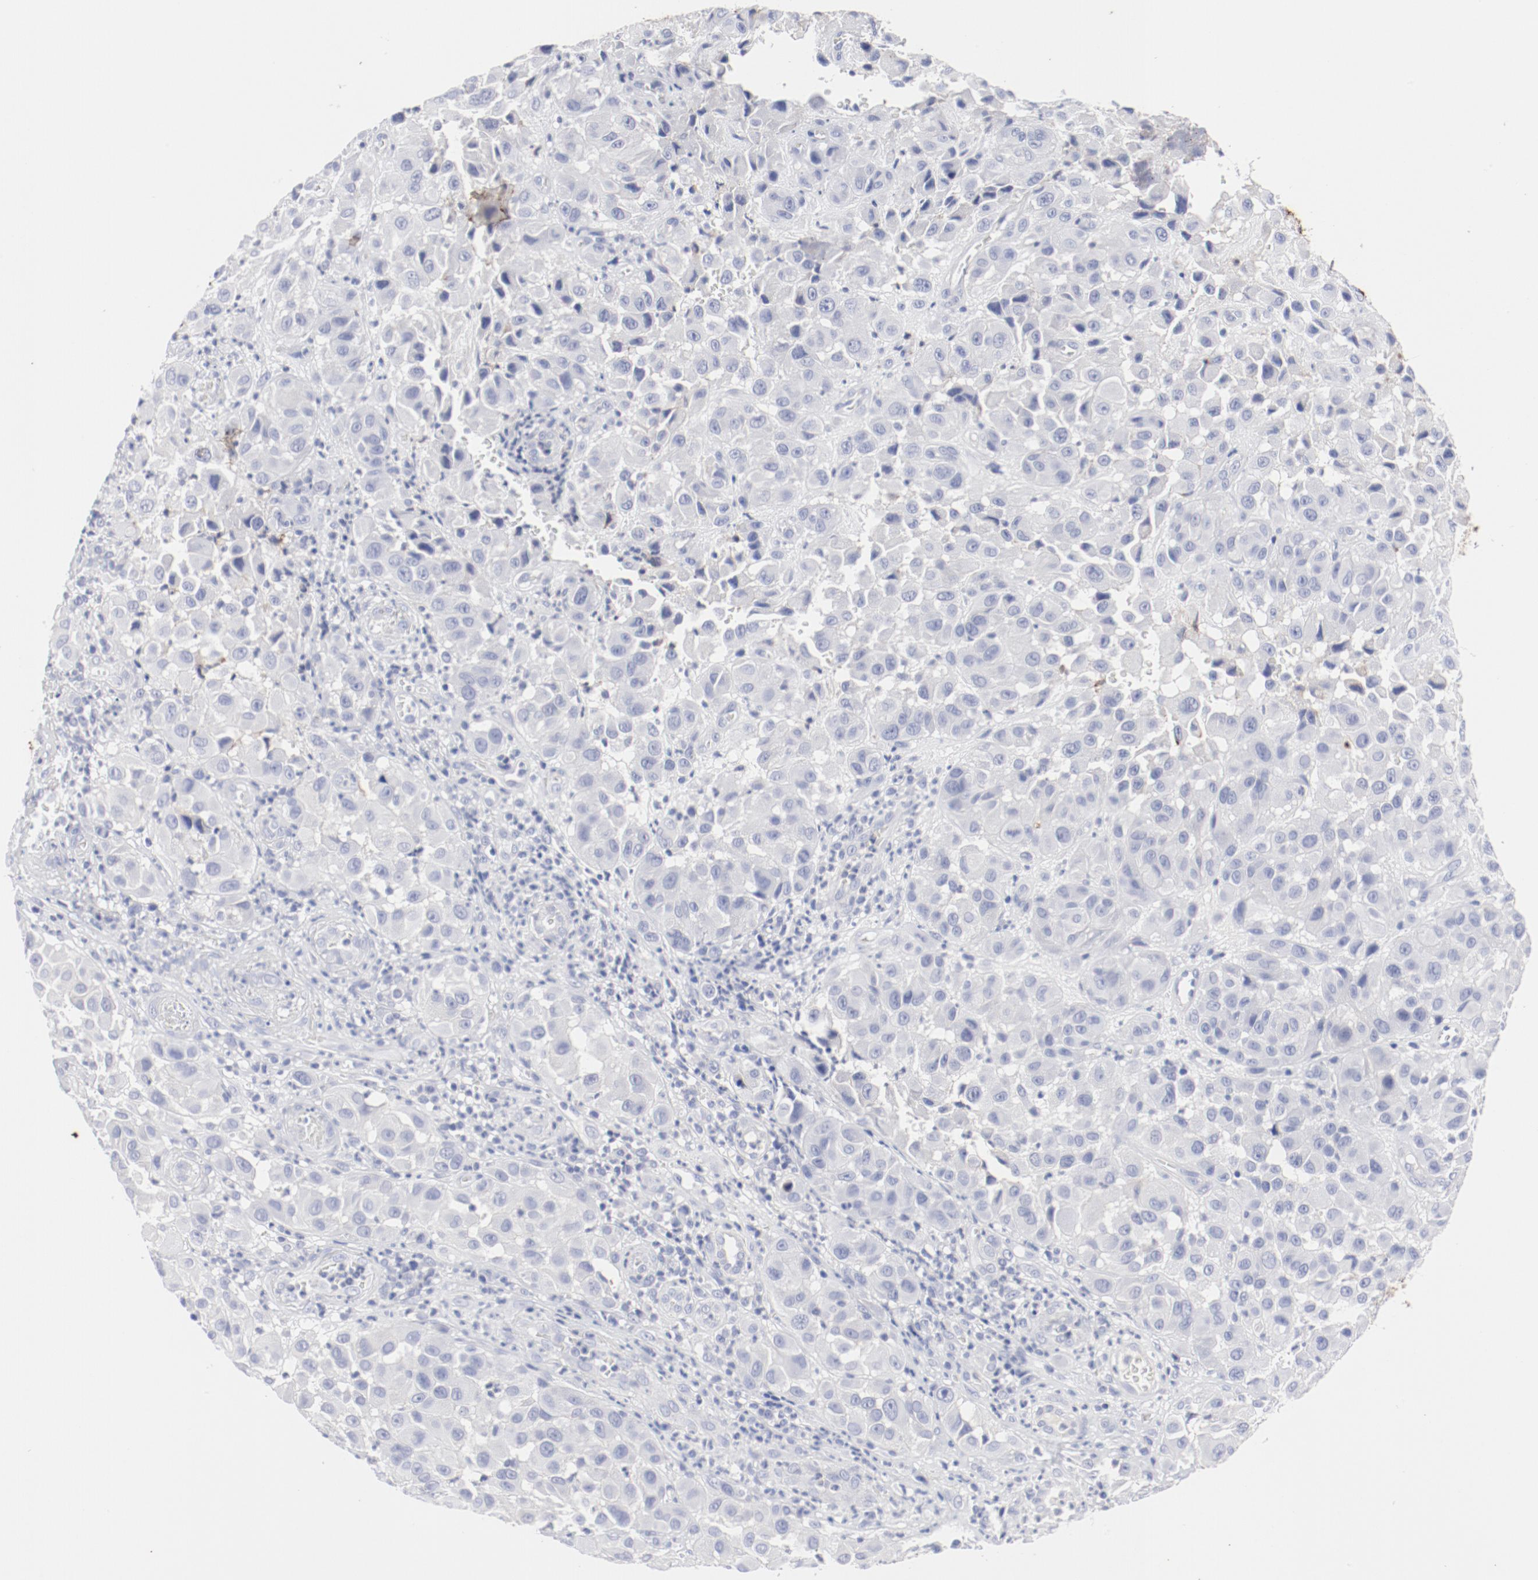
{"staining": {"intensity": "negative", "quantity": "none", "location": "none"}, "tissue": "melanoma", "cell_type": "Tumor cells", "image_type": "cancer", "snomed": [{"axis": "morphology", "description": "Malignant melanoma, NOS"}, {"axis": "topography", "description": "Skin"}], "caption": "A photomicrograph of malignant melanoma stained for a protein shows no brown staining in tumor cells. The staining was performed using DAB (3,3'-diaminobenzidine) to visualize the protein expression in brown, while the nuclei were stained in blue with hematoxylin (Magnification: 20x).", "gene": "TSPAN6", "patient": {"sex": "female", "age": 21}}